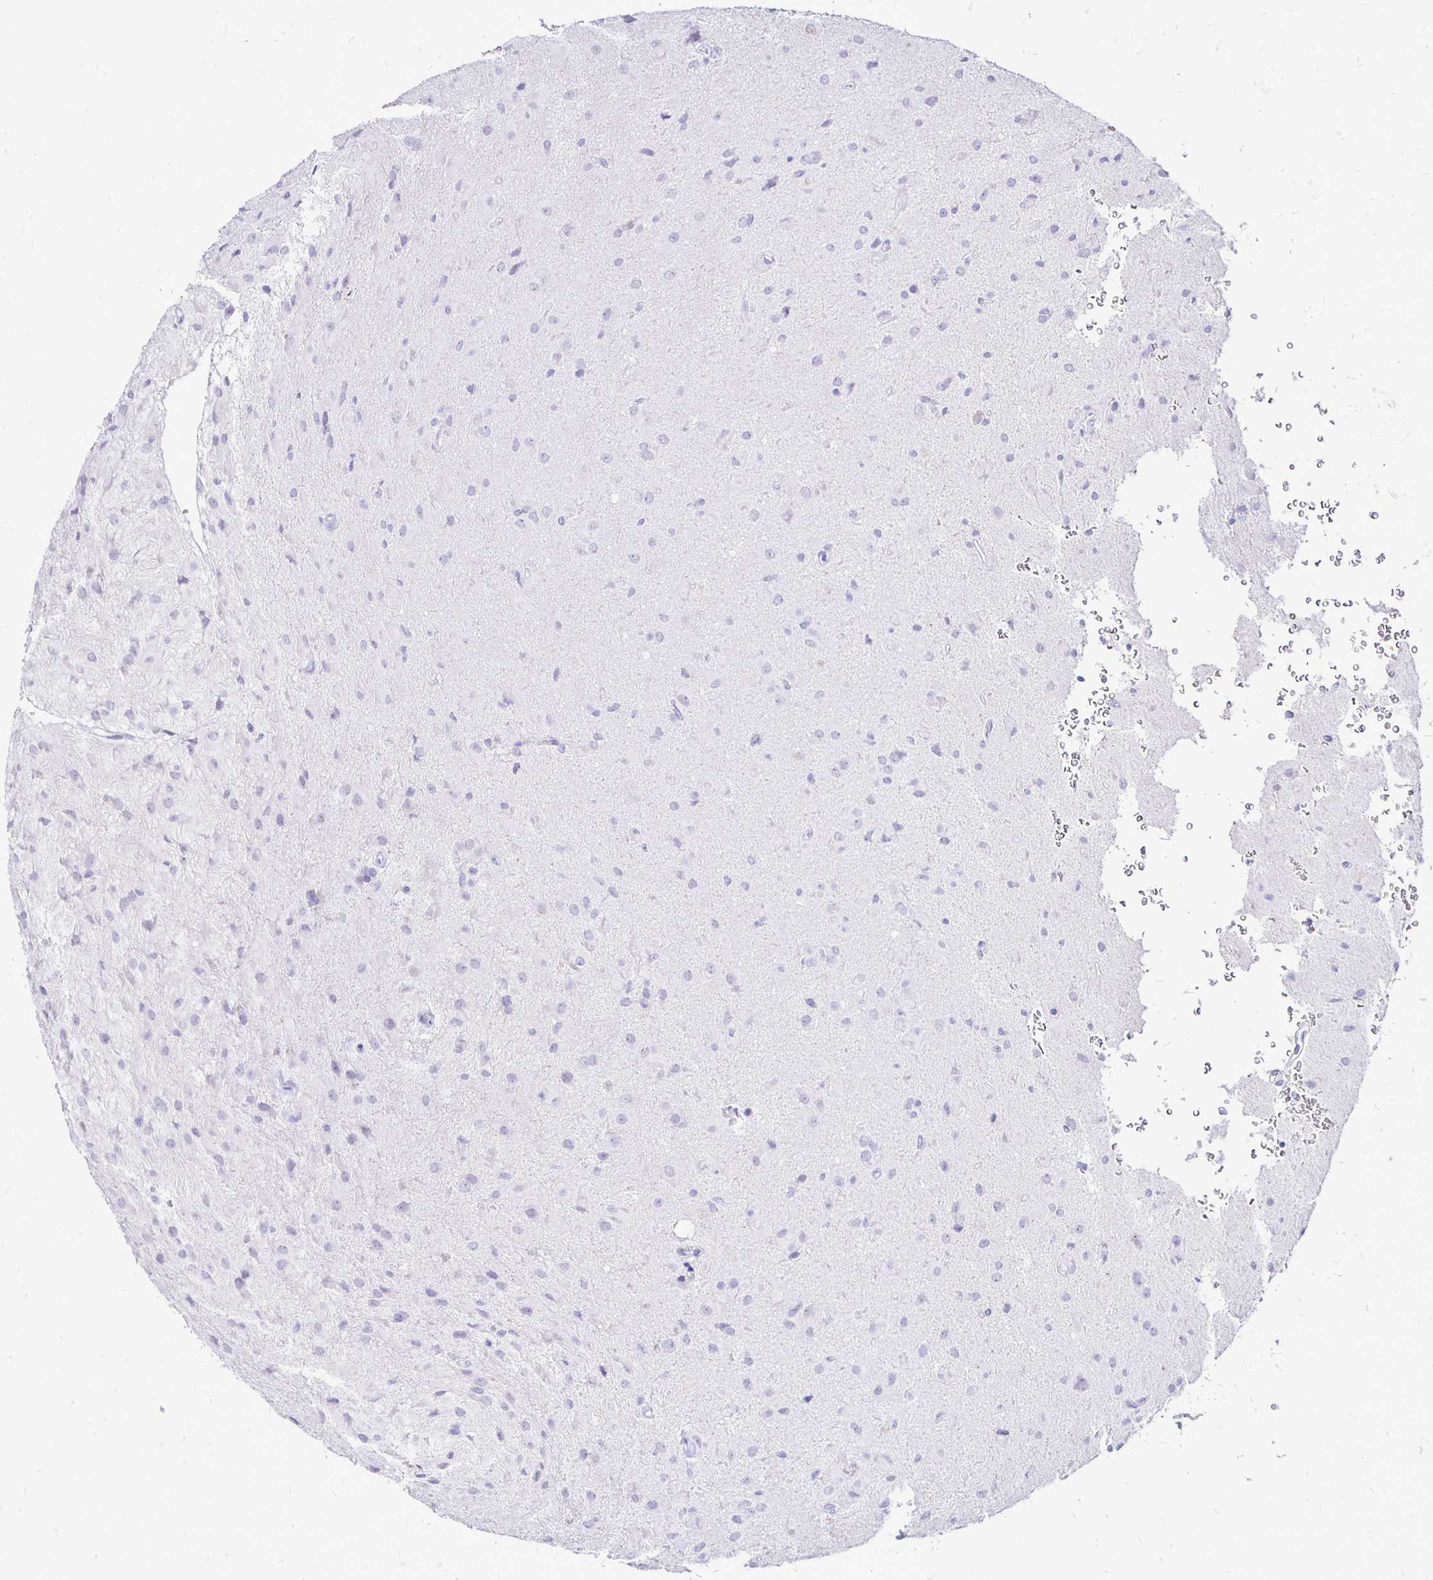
{"staining": {"intensity": "negative", "quantity": "none", "location": "none"}, "tissue": "glioma", "cell_type": "Tumor cells", "image_type": "cancer", "snomed": [{"axis": "morphology", "description": "Glioma, malignant, Low grade"}, {"axis": "topography", "description": "Brain"}], "caption": "This photomicrograph is of glioma stained with immunohistochemistry (IHC) to label a protein in brown with the nuclei are counter-stained blue. There is no positivity in tumor cells. Brightfield microscopy of IHC stained with DAB (3,3'-diaminobenzidine) (brown) and hematoxylin (blue), captured at high magnification.", "gene": "IRGC", "patient": {"sex": "male", "age": 58}}